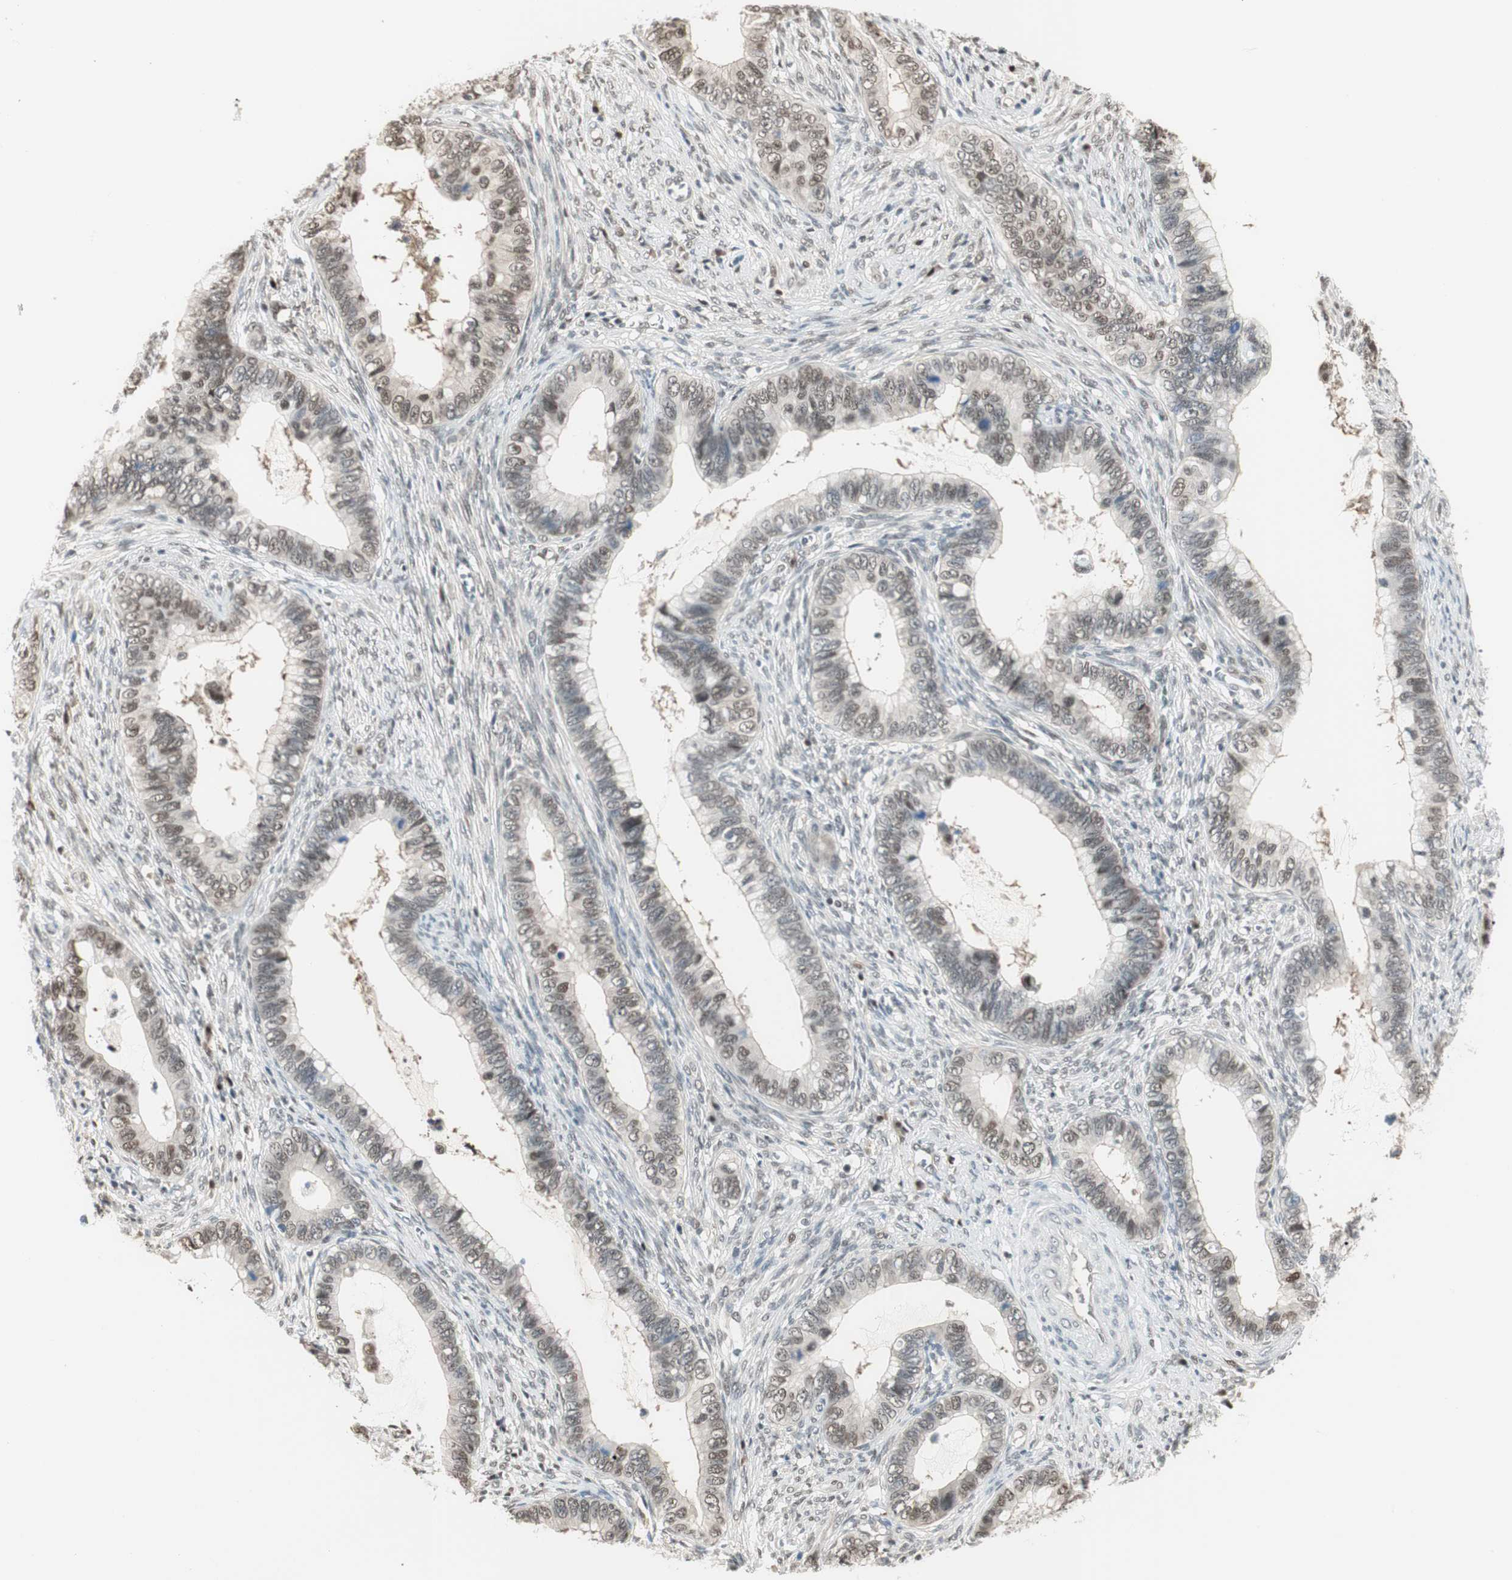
{"staining": {"intensity": "weak", "quantity": "25%-75%", "location": "nuclear"}, "tissue": "cervical cancer", "cell_type": "Tumor cells", "image_type": "cancer", "snomed": [{"axis": "morphology", "description": "Adenocarcinoma, NOS"}, {"axis": "topography", "description": "Cervix"}], "caption": "Adenocarcinoma (cervical) stained with DAB (3,3'-diaminobenzidine) immunohistochemistry displays low levels of weak nuclear expression in approximately 25%-75% of tumor cells.", "gene": "LONP2", "patient": {"sex": "female", "age": 44}}